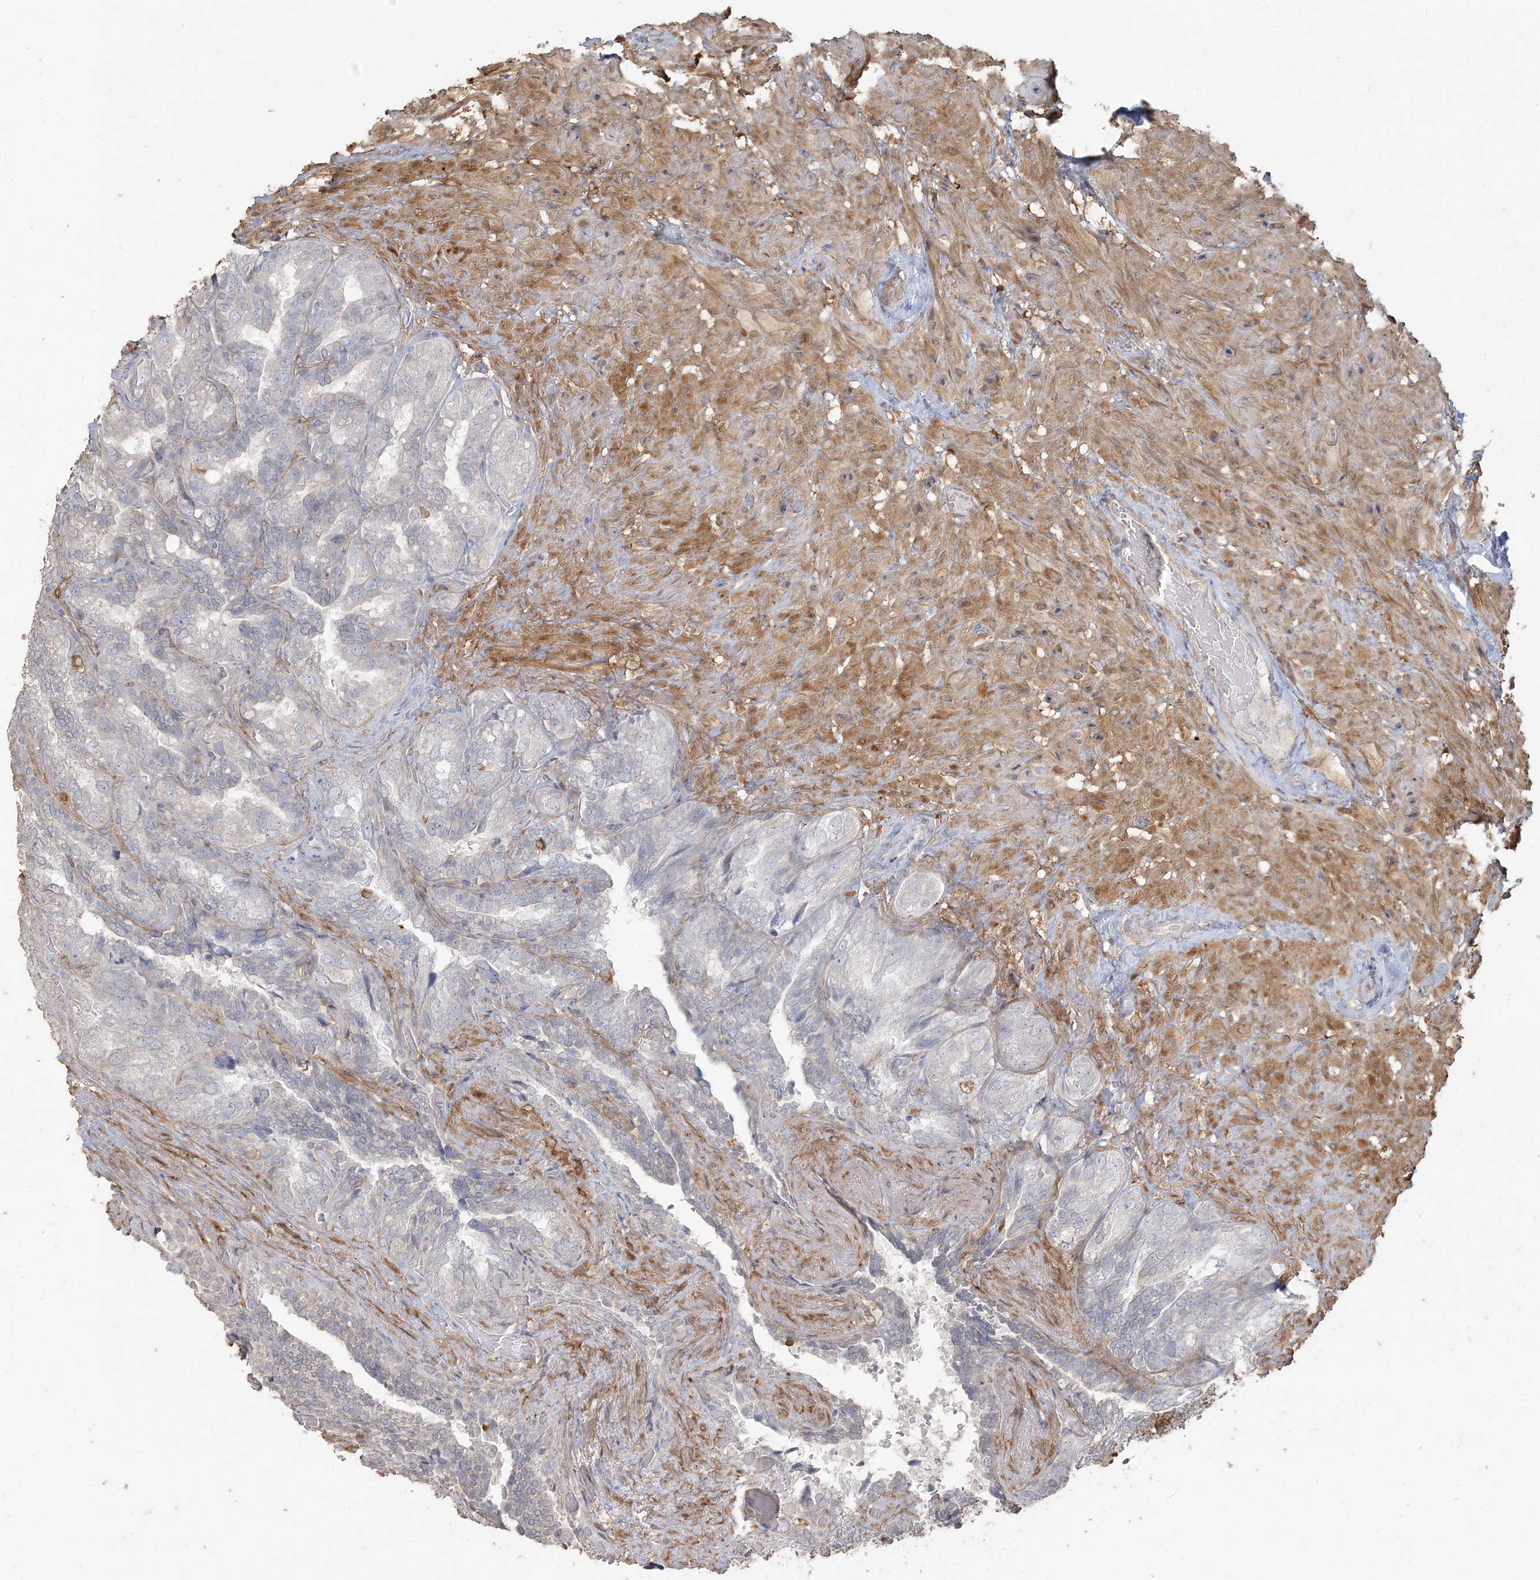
{"staining": {"intensity": "negative", "quantity": "none", "location": "none"}, "tissue": "seminal vesicle", "cell_type": "Glandular cells", "image_type": "normal", "snomed": [{"axis": "morphology", "description": "Normal tissue, NOS"}, {"axis": "topography", "description": "Seminal veicle"}, {"axis": "topography", "description": "Peripheral nerve tissue"}], "caption": "IHC micrograph of unremarkable seminal vesicle: seminal vesicle stained with DAB (3,3'-diaminobenzidine) exhibits no significant protein positivity in glandular cells.", "gene": "RNF145", "patient": {"sex": "male", "age": 63}}